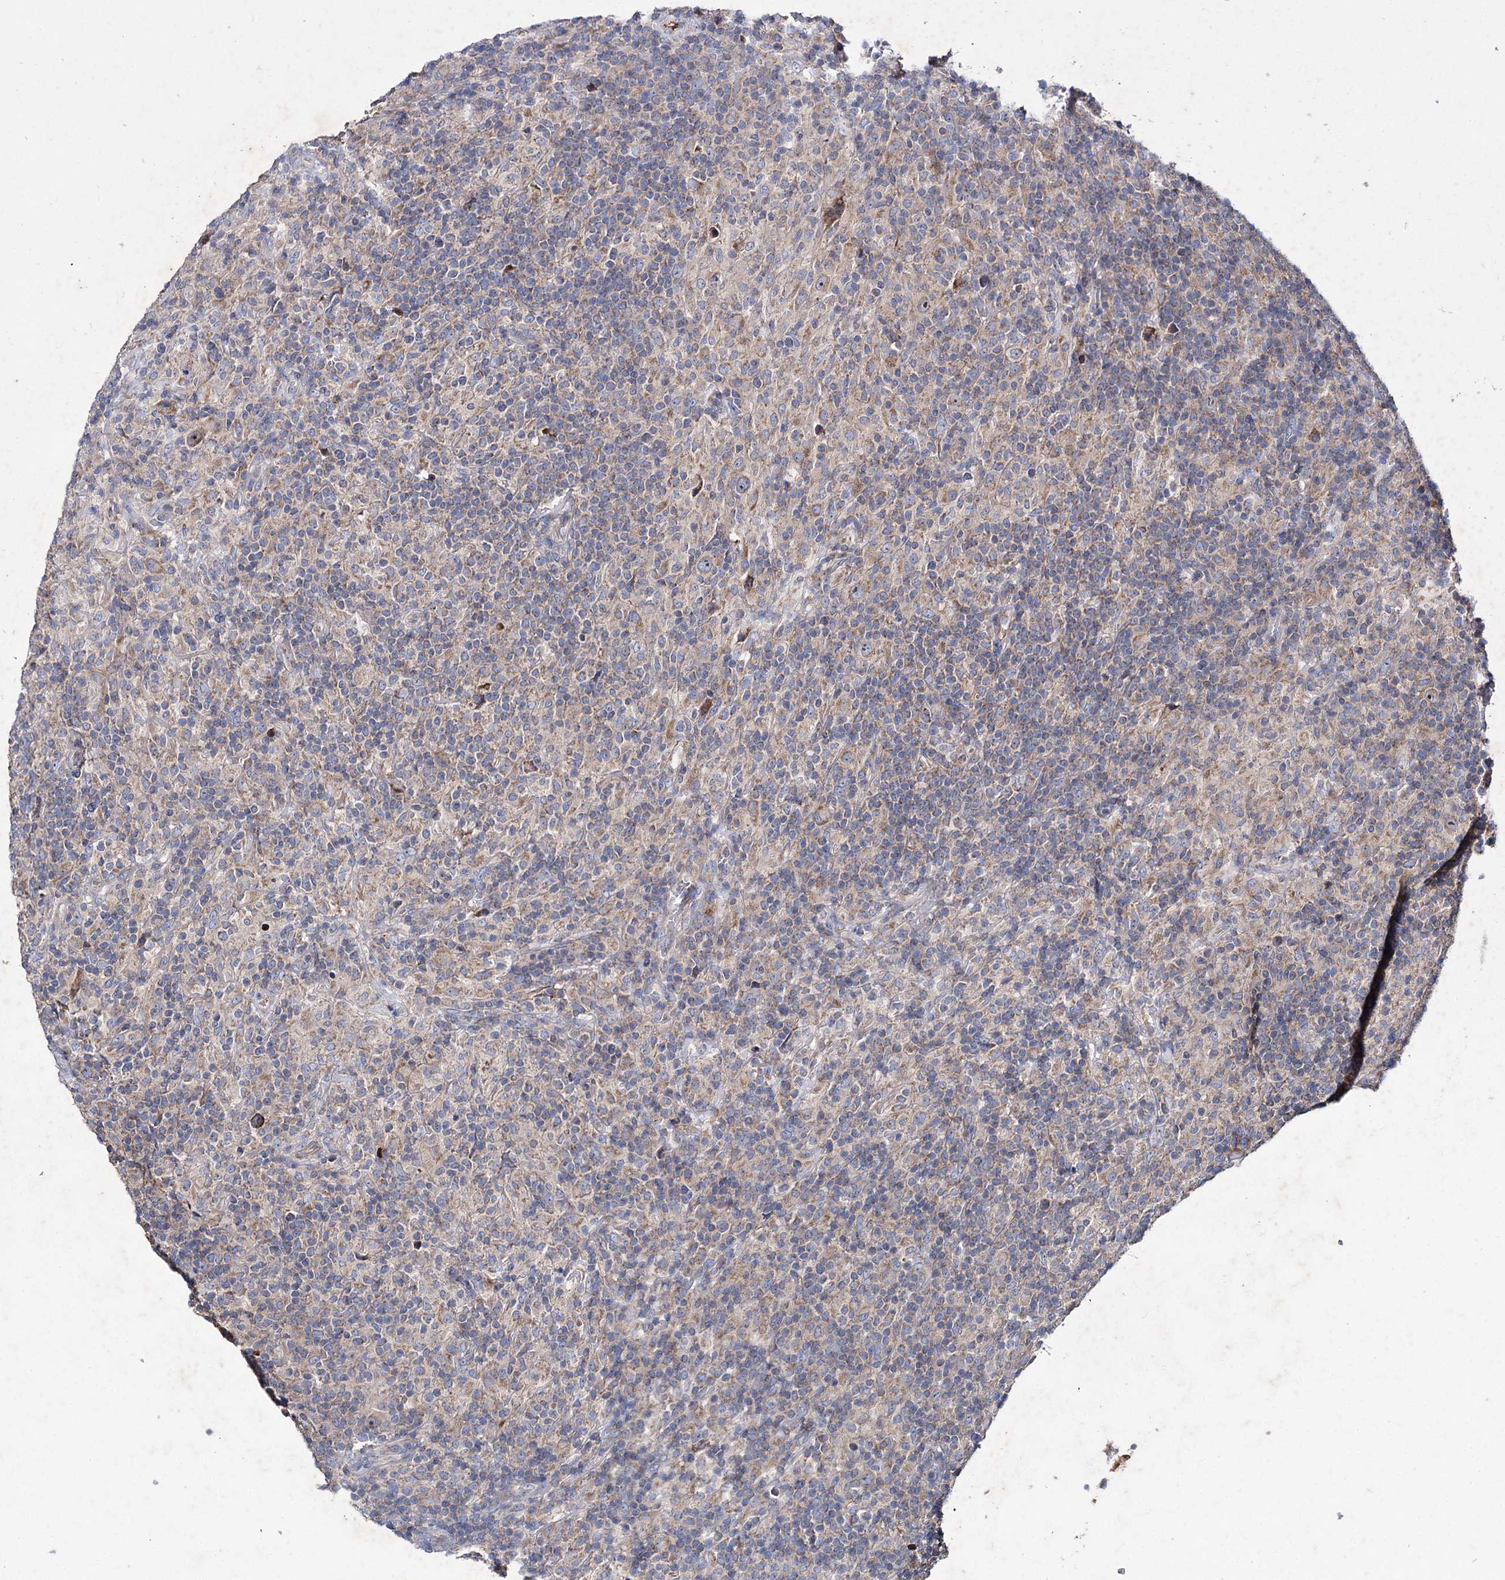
{"staining": {"intensity": "moderate", "quantity": "<25%", "location": "cytoplasmic/membranous"}, "tissue": "lymphoma", "cell_type": "Tumor cells", "image_type": "cancer", "snomed": [{"axis": "morphology", "description": "Hodgkin's disease, NOS"}, {"axis": "topography", "description": "Lymph node"}], "caption": "Human Hodgkin's disease stained for a protein (brown) shows moderate cytoplasmic/membranous positive expression in about <25% of tumor cells.", "gene": "CLPB", "patient": {"sex": "male", "age": 70}}